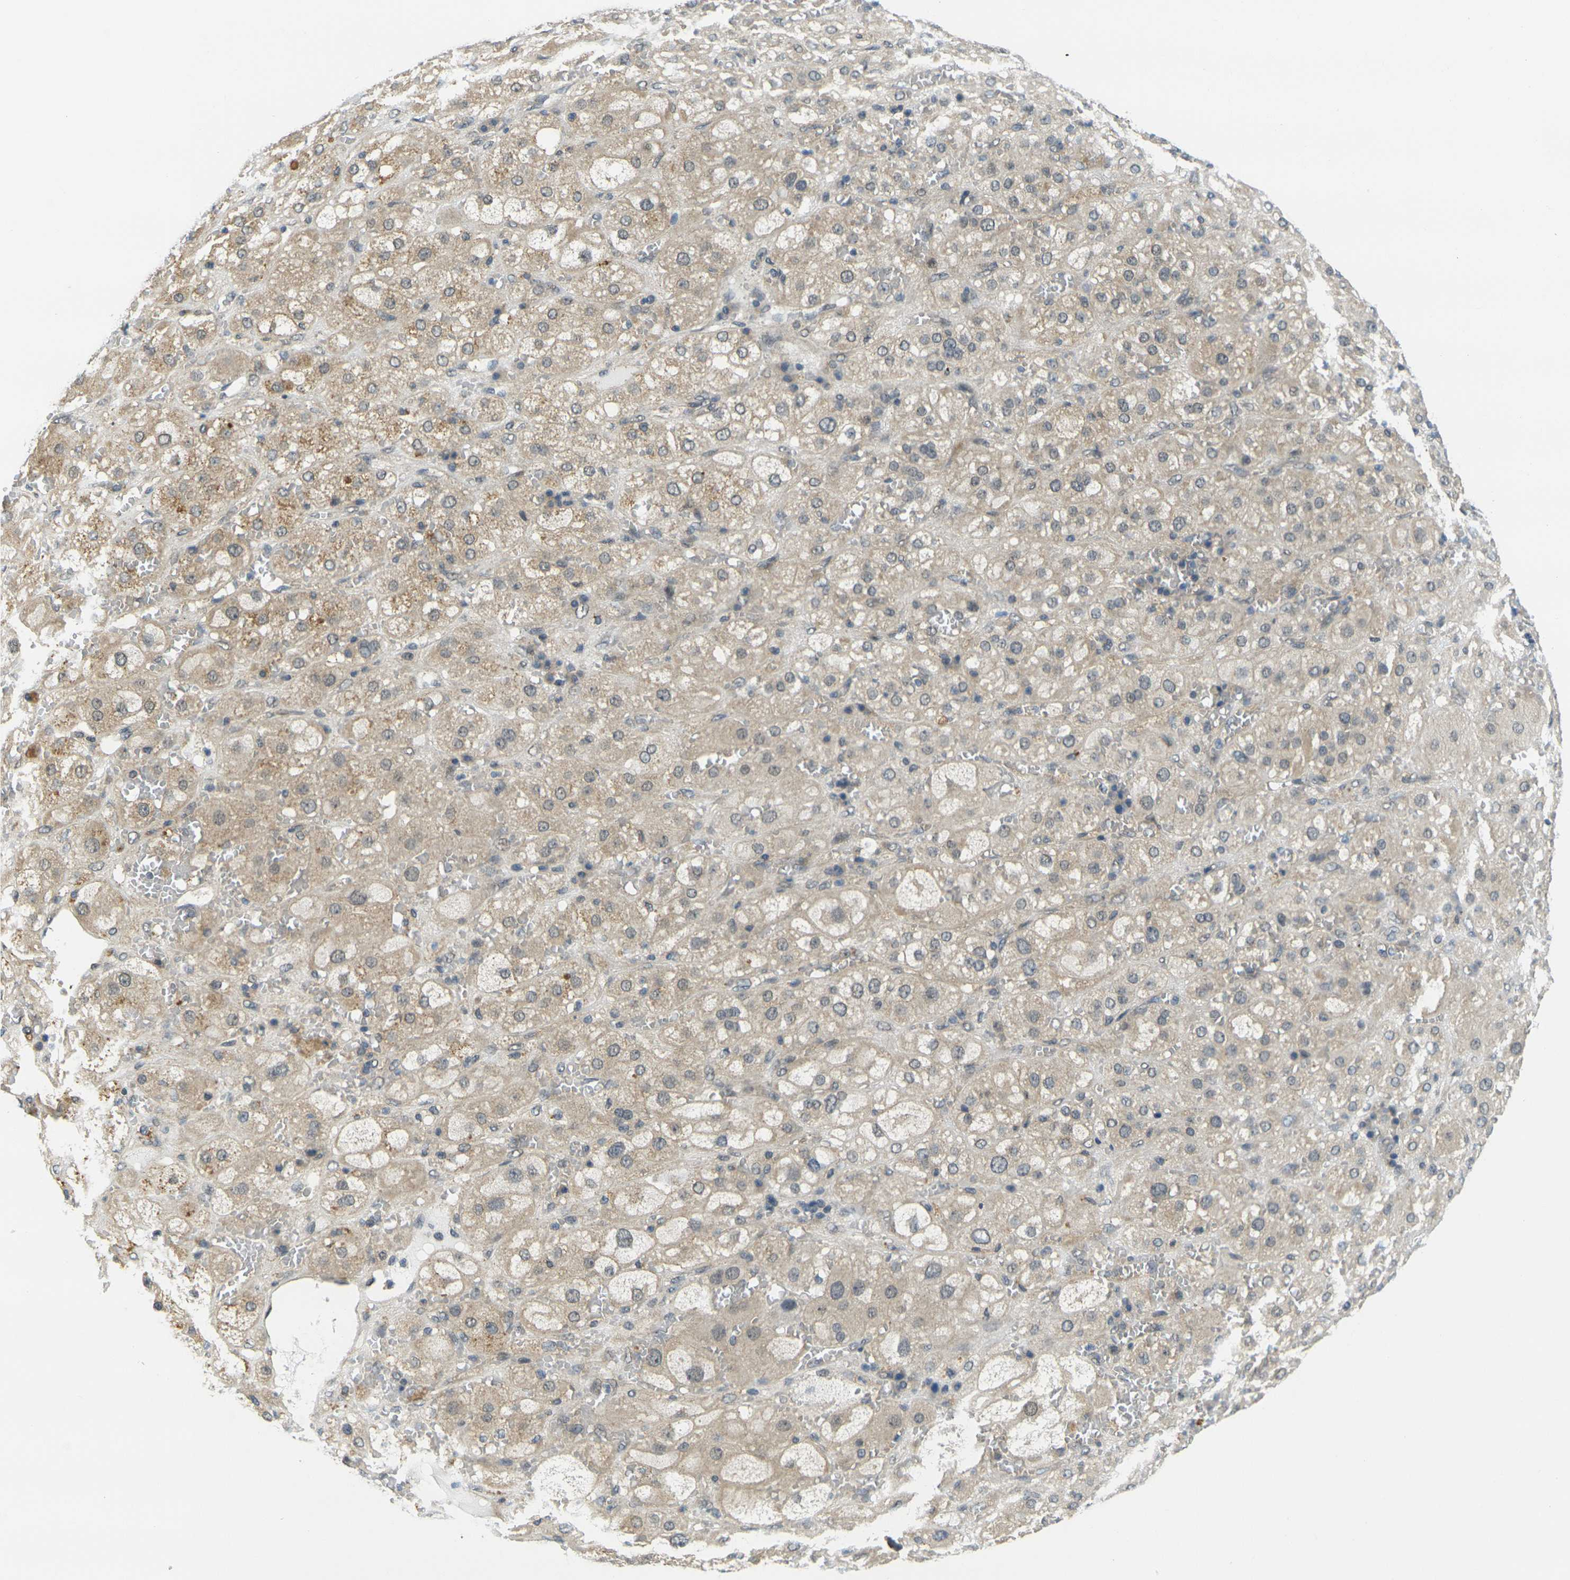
{"staining": {"intensity": "moderate", "quantity": ">75%", "location": "cytoplasmic/membranous,nuclear"}, "tissue": "adrenal gland", "cell_type": "Glandular cells", "image_type": "normal", "snomed": [{"axis": "morphology", "description": "Normal tissue, NOS"}, {"axis": "topography", "description": "Adrenal gland"}], "caption": "DAB immunohistochemical staining of unremarkable adrenal gland shows moderate cytoplasmic/membranous,nuclear protein expression in approximately >75% of glandular cells.", "gene": "KCTD10", "patient": {"sex": "female", "age": 47}}